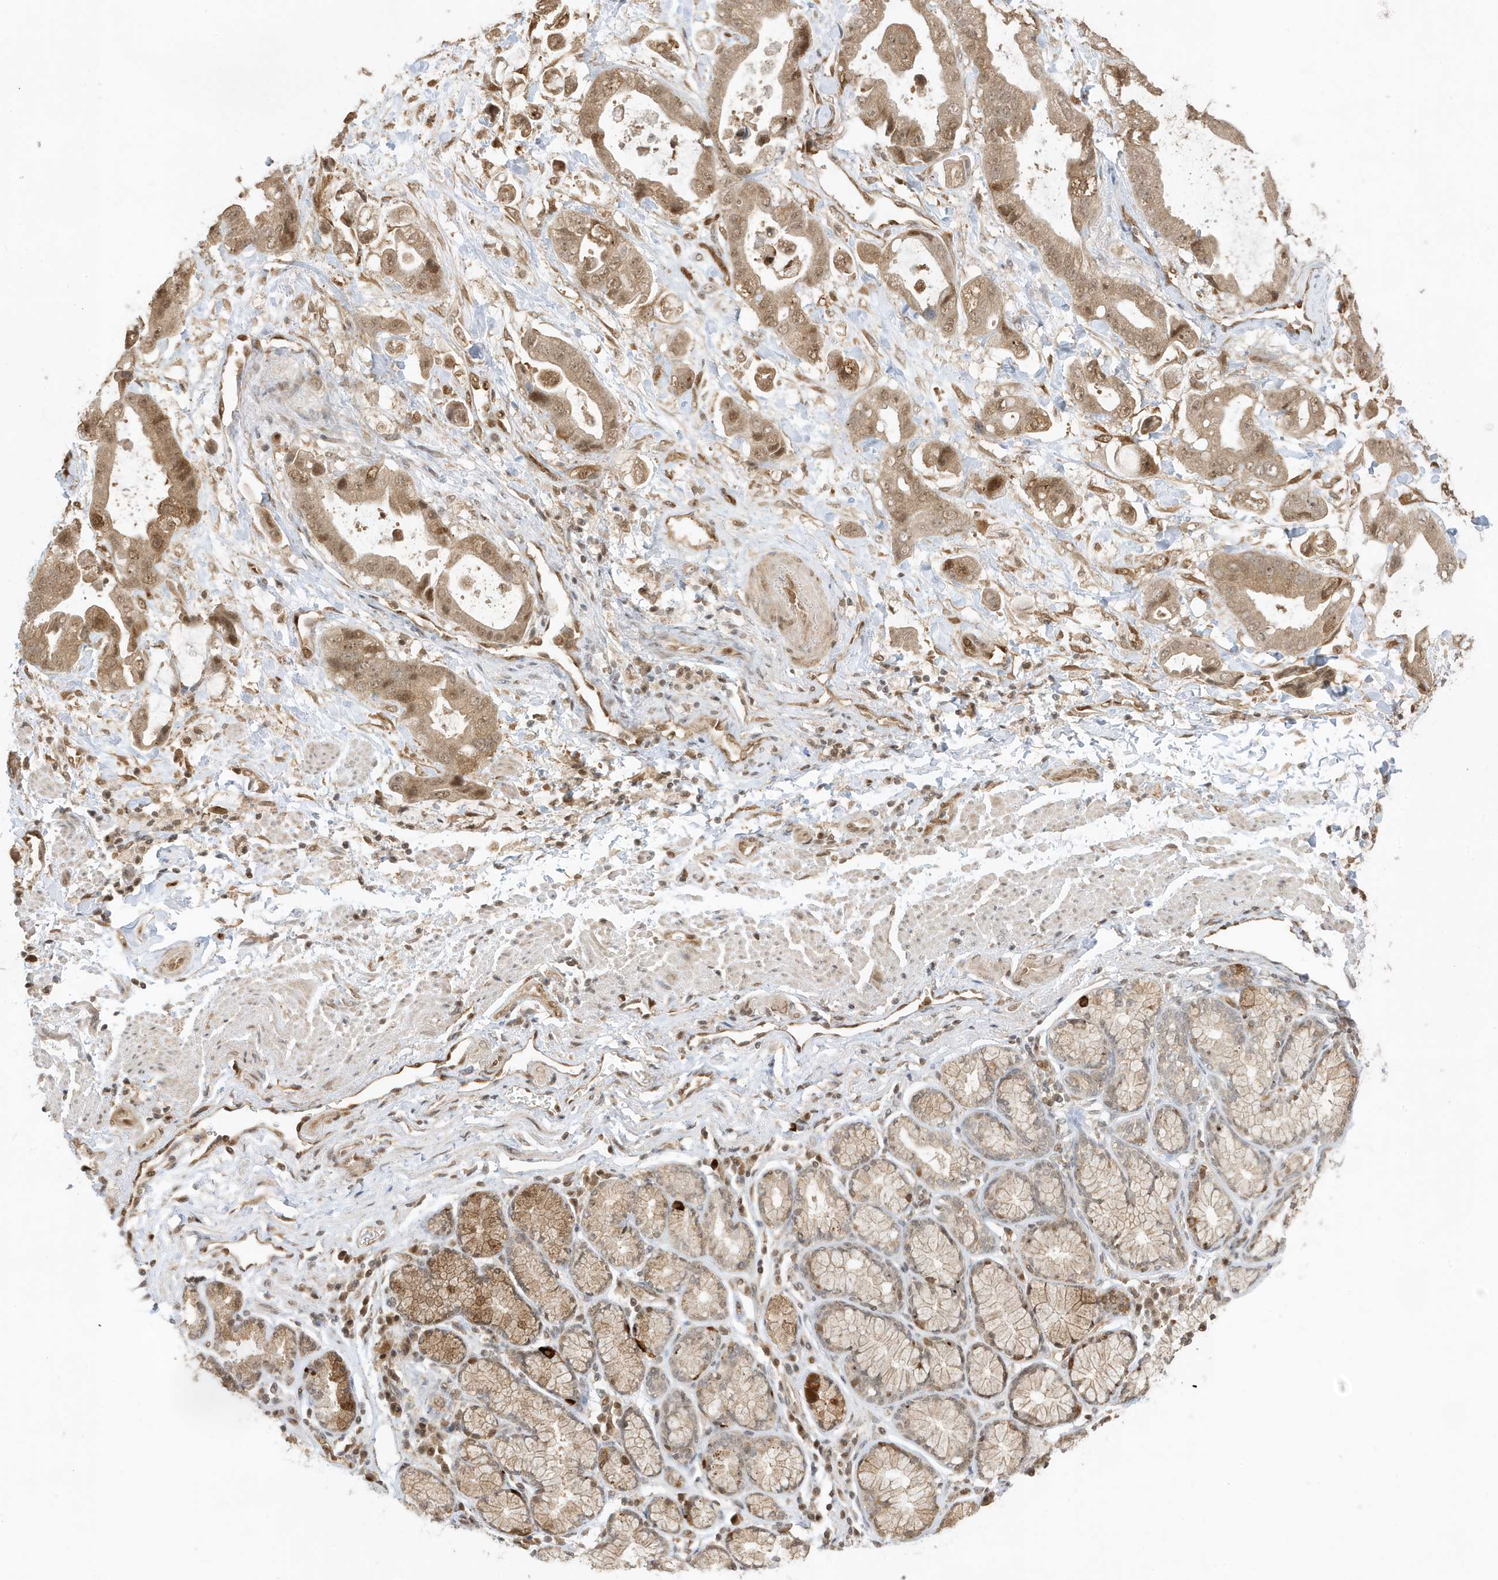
{"staining": {"intensity": "moderate", "quantity": ">75%", "location": "cytoplasmic/membranous,nuclear"}, "tissue": "stomach cancer", "cell_type": "Tumor cells", "image_type": "cancer", "snomed": [{"axis": "morphology", "description": "Adenocarcinoma, NOS"}, {"axis": "topography", "description": "Stomach"}], "caption": "Immunohistochemistry (IHC) of stomach cancer (adenocarcinoma) shows medium levels of moderate cytoplasmic/membranous and nuclear staining in about >75% of tumor cells. The protein is shown in brown color, while the nuclei are stained blue.", "gene": "ZBTB41", "patient": {"sex": "male", "age": 62}}